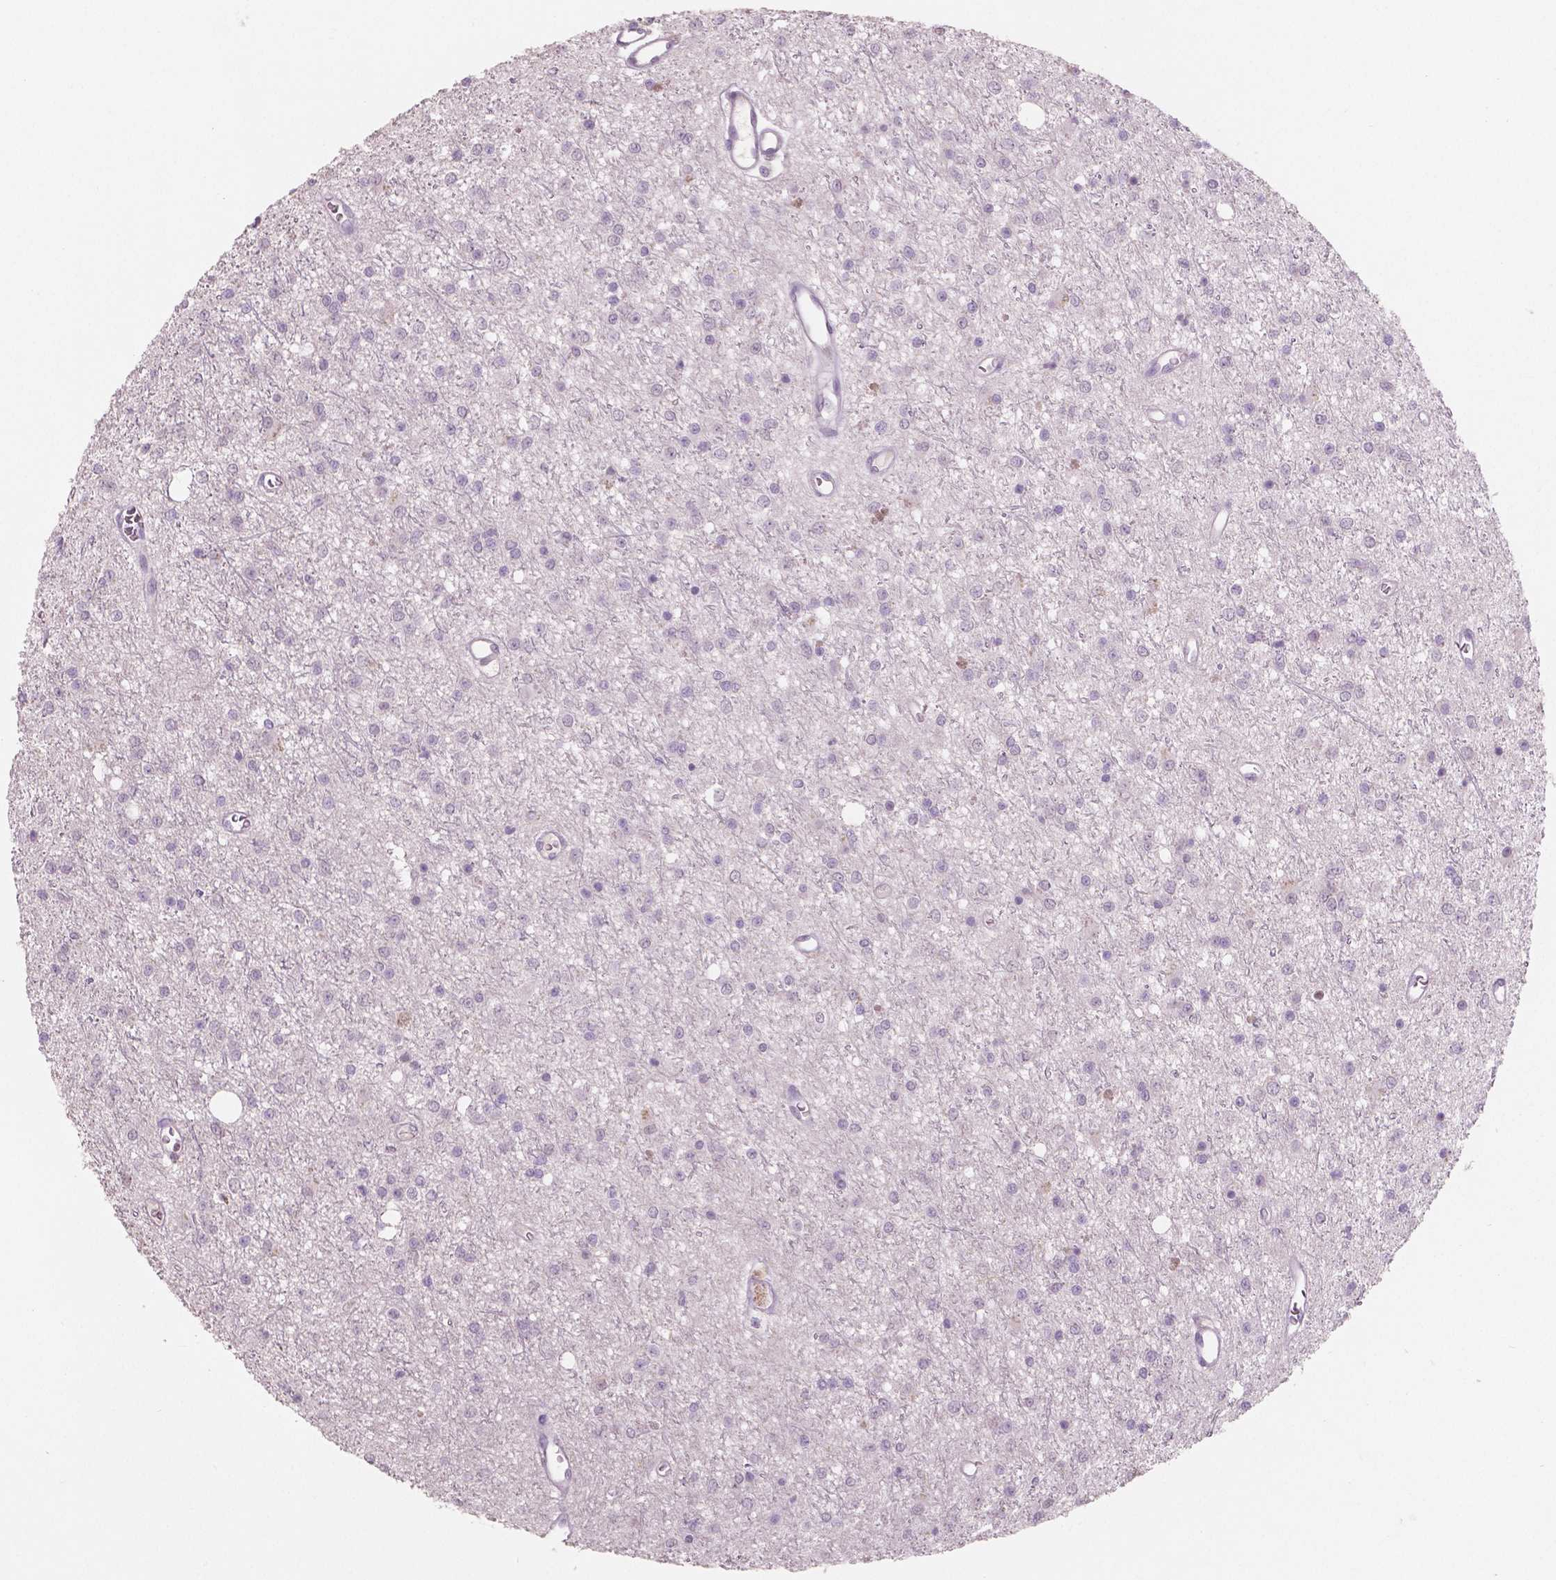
{"staining": {"intensity": "negative", "quantity": "none", "location": "none"}, "tissue": "glioma", "cell_type": "Tumor cells", "image_type": "cancer", "snomed": [{"axis": "morphology", "description": "Glioma, malignant, Low grade"}, {"axis": "topography", "description": "Brain"}], "caption": "Immunohistochemistry of glioma shows no expression in tumor cells.", "gene": "S100A4", "patient": {"sex": "female", "age": 45}}